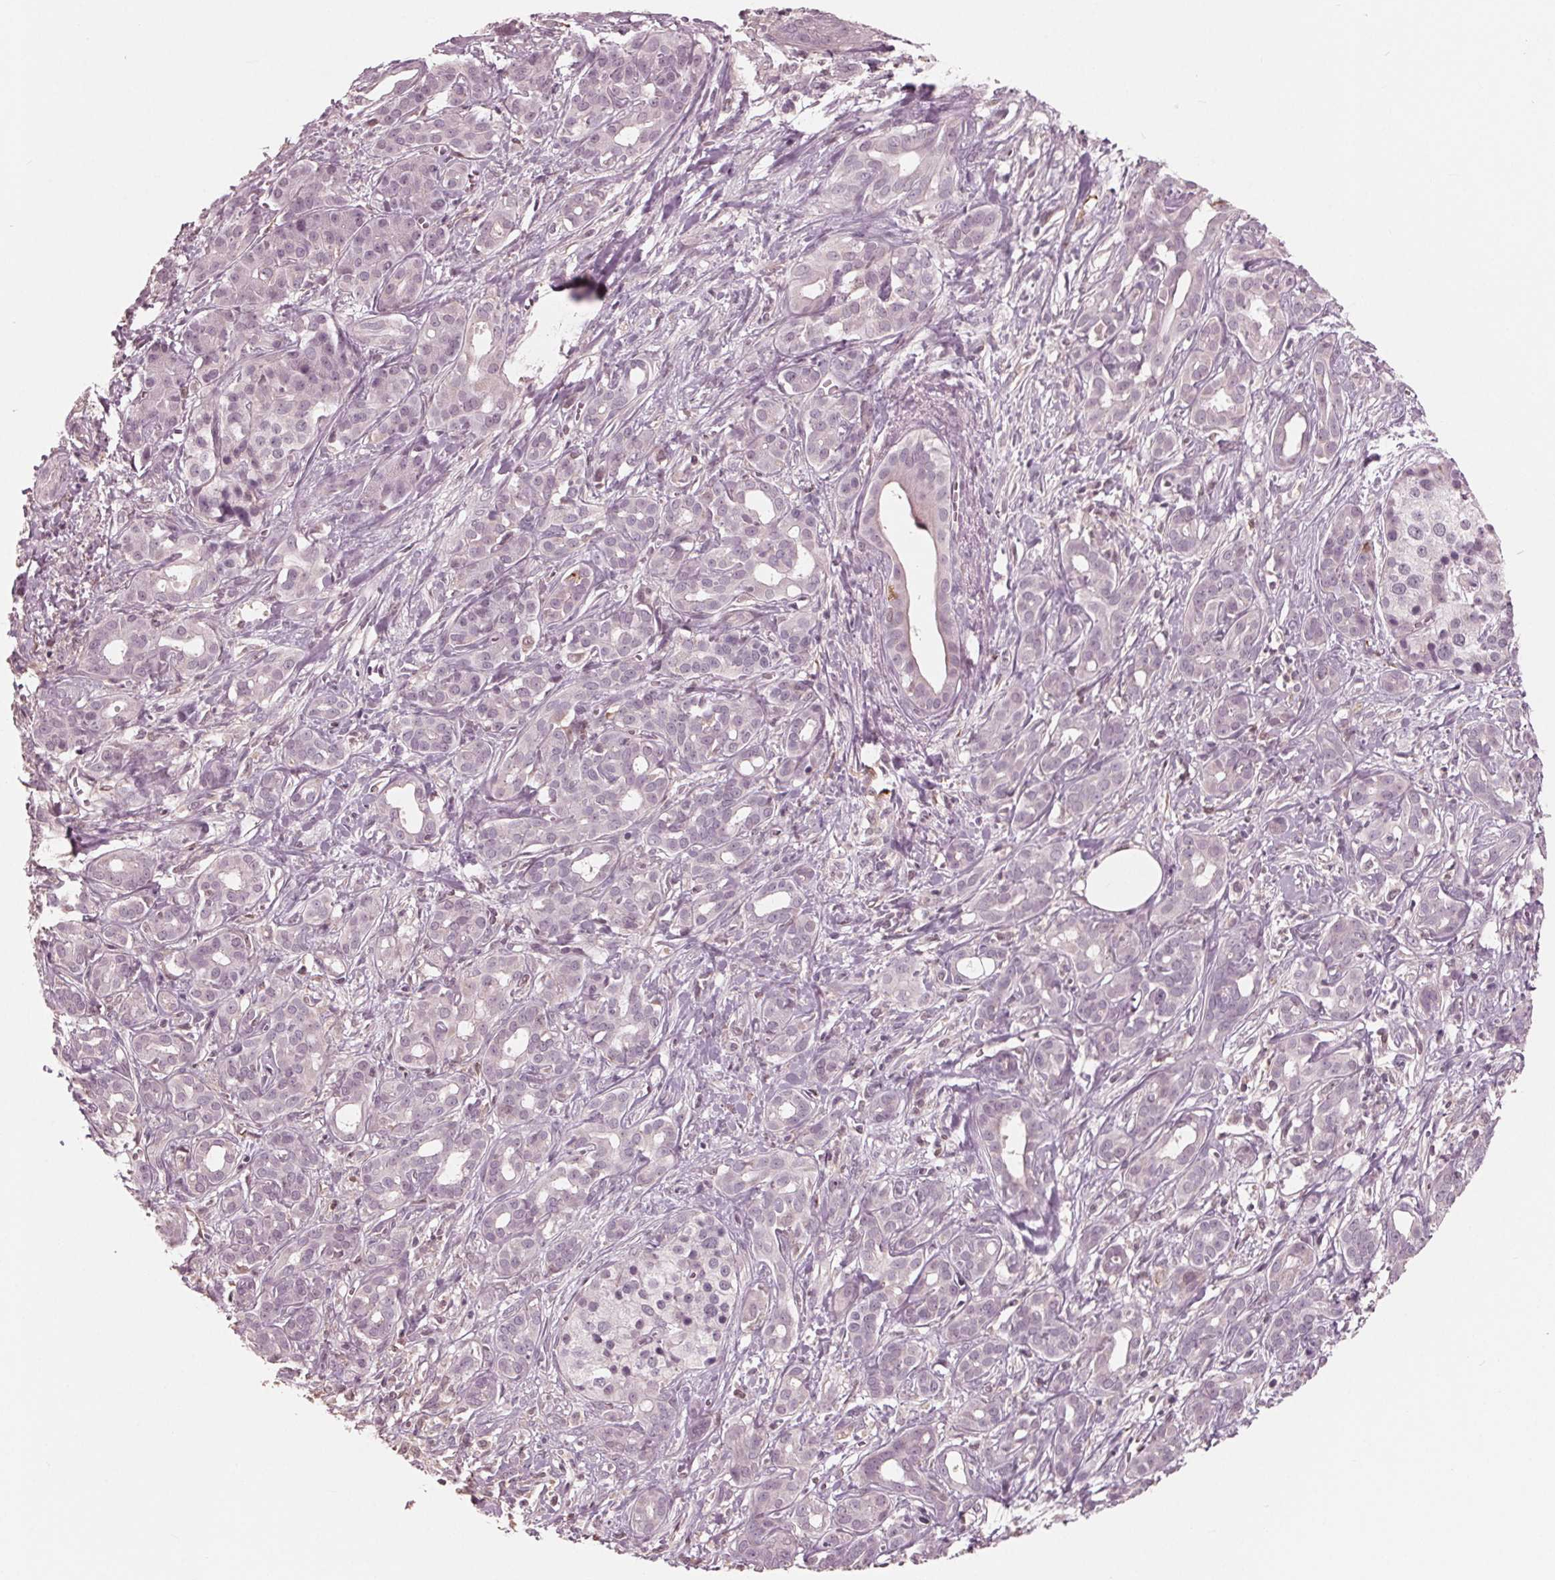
{"staining": {"intensity": "negative", "quantity": "none", "location": "none"}, "tissue": "pancreatic cancer", "cell_type": "Tumor cells", "image_type": "cancer", "snomed": [{"axis": "morphology", "description": "Adenocarcinoma, NOS"}, {"axis": "topography", "description": "Pancreas"}], "caption": "IHC histopathology image of pancreatic cancer stained for a protein (brown), which displays no staining in tumor cells.", "gene": "ING3", "patient": {"sex": "male", "age": 61}}